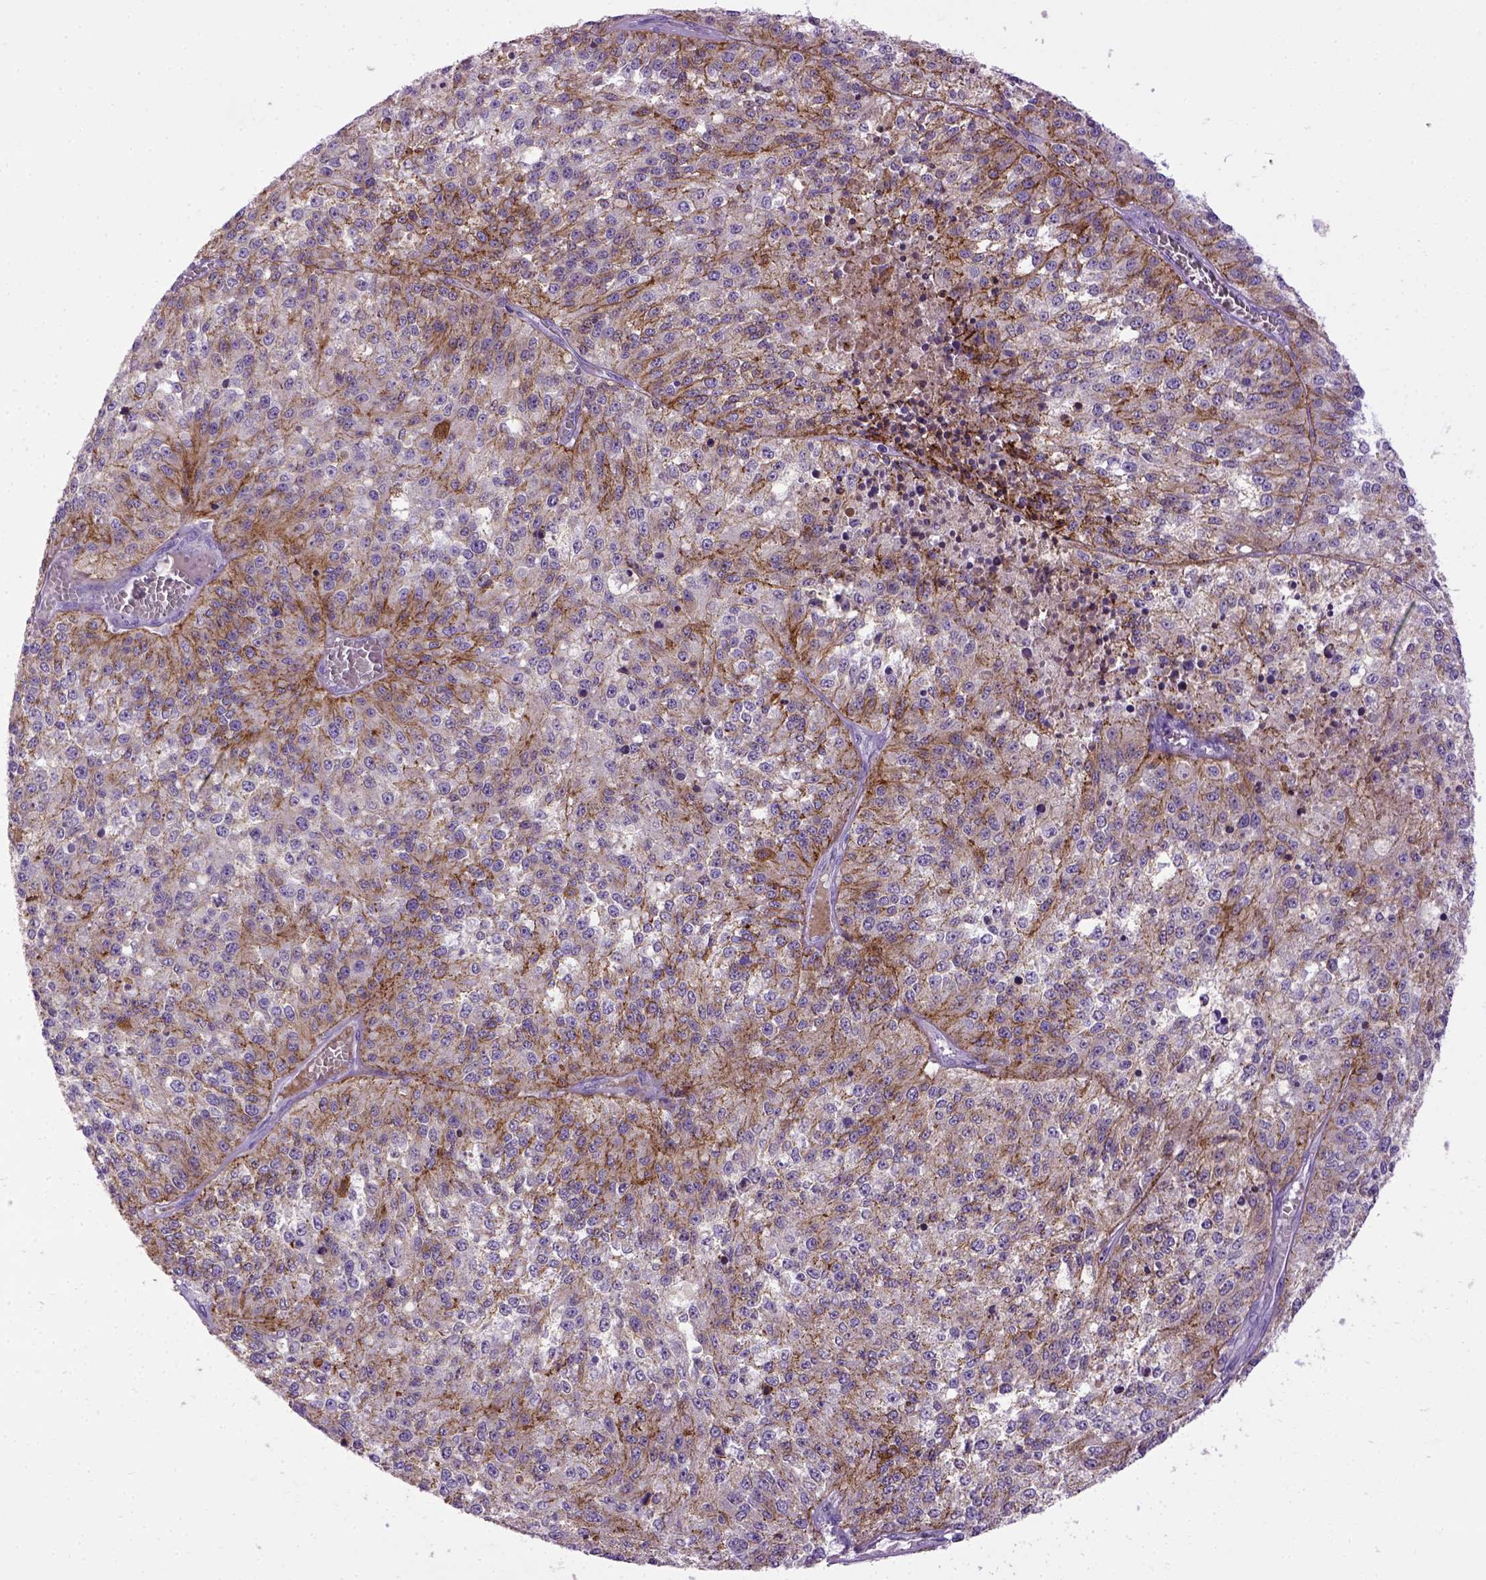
{"staining": {"intensity": "moderate", "quantity": ">75%", "location": "cytoplasmic/membranous"}, "tissue": "melanoma", "cell_type": "Tumor cells", "image_type": "cancer", "snomed": [{"axis": "morphology", "description": "Malignant melanoma, Metastatic site"}, {"axis": "topography", "description": "Lymph node"}], "caption": "This is a photomicrograph of immunohistochemistry staining of melanoma, which shows moderate staining in the cytoplasmic/membranous of tumor cells.", "gene": "CDH1", "patient": {"sex": "female", "age": 64}}